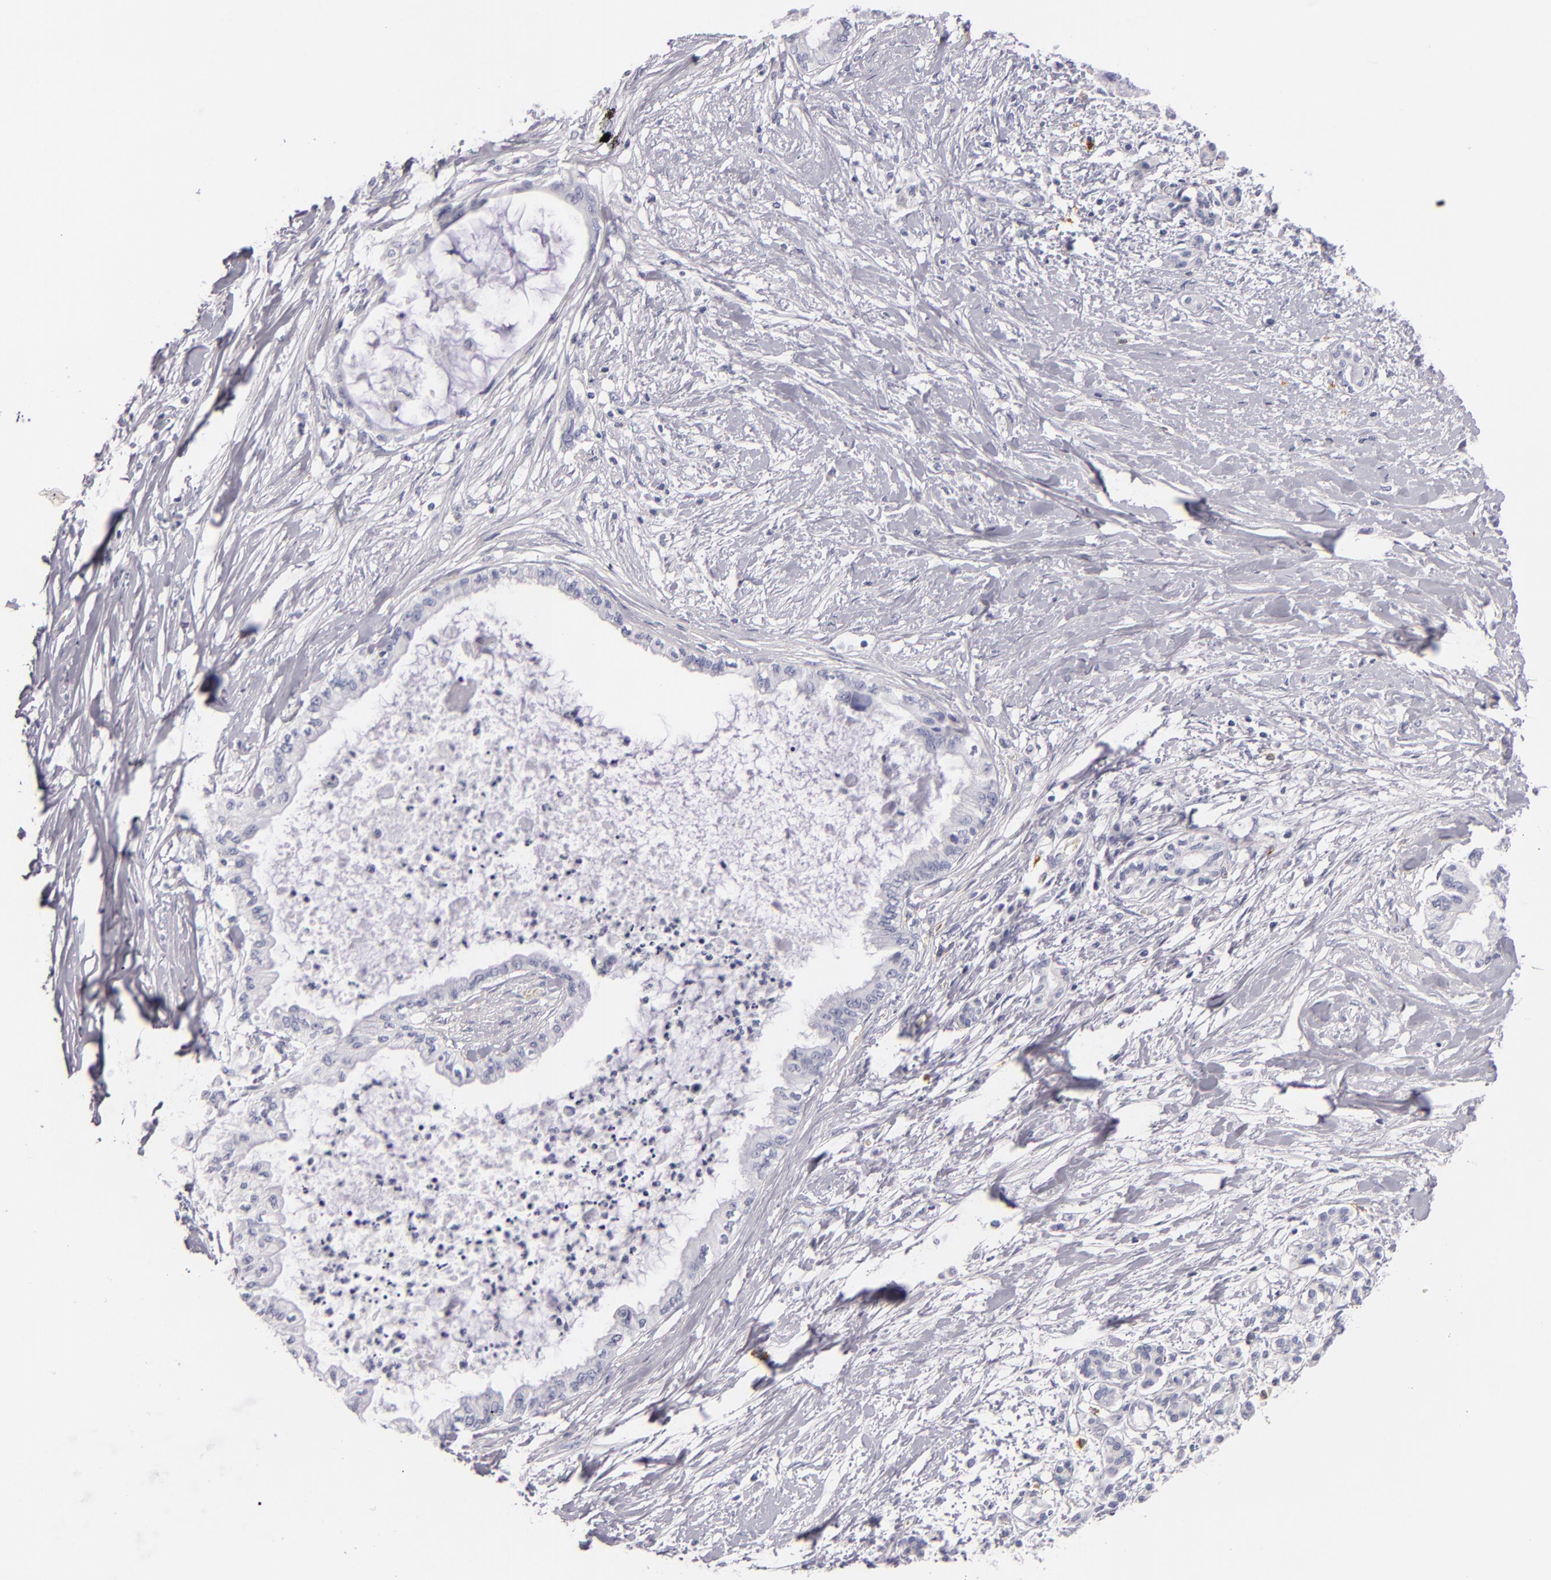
{"staining": {"intensity": "negative", "quantity": "none", "location": "none"}, "tissue": "pancreatic cancer", "cell_type": "Tumor cells", "image_type": "cancer", "snomed": [{"axis": "morphology", "description": "Adenocarcinoma, NOS"}, {"axis": "topography", "description": "Pancreas"}], "caption": "Tumor cells are negative for protein expression in human adenocarcinoma (pancreatic). The staining was performed using DAB to visualize the protein expression in brown, while the nuclei were stained in blue with hematoxylin (Magnification: 20x).", "gene": "TPSD1", "patient": {"sex": "female", "age": 64}}